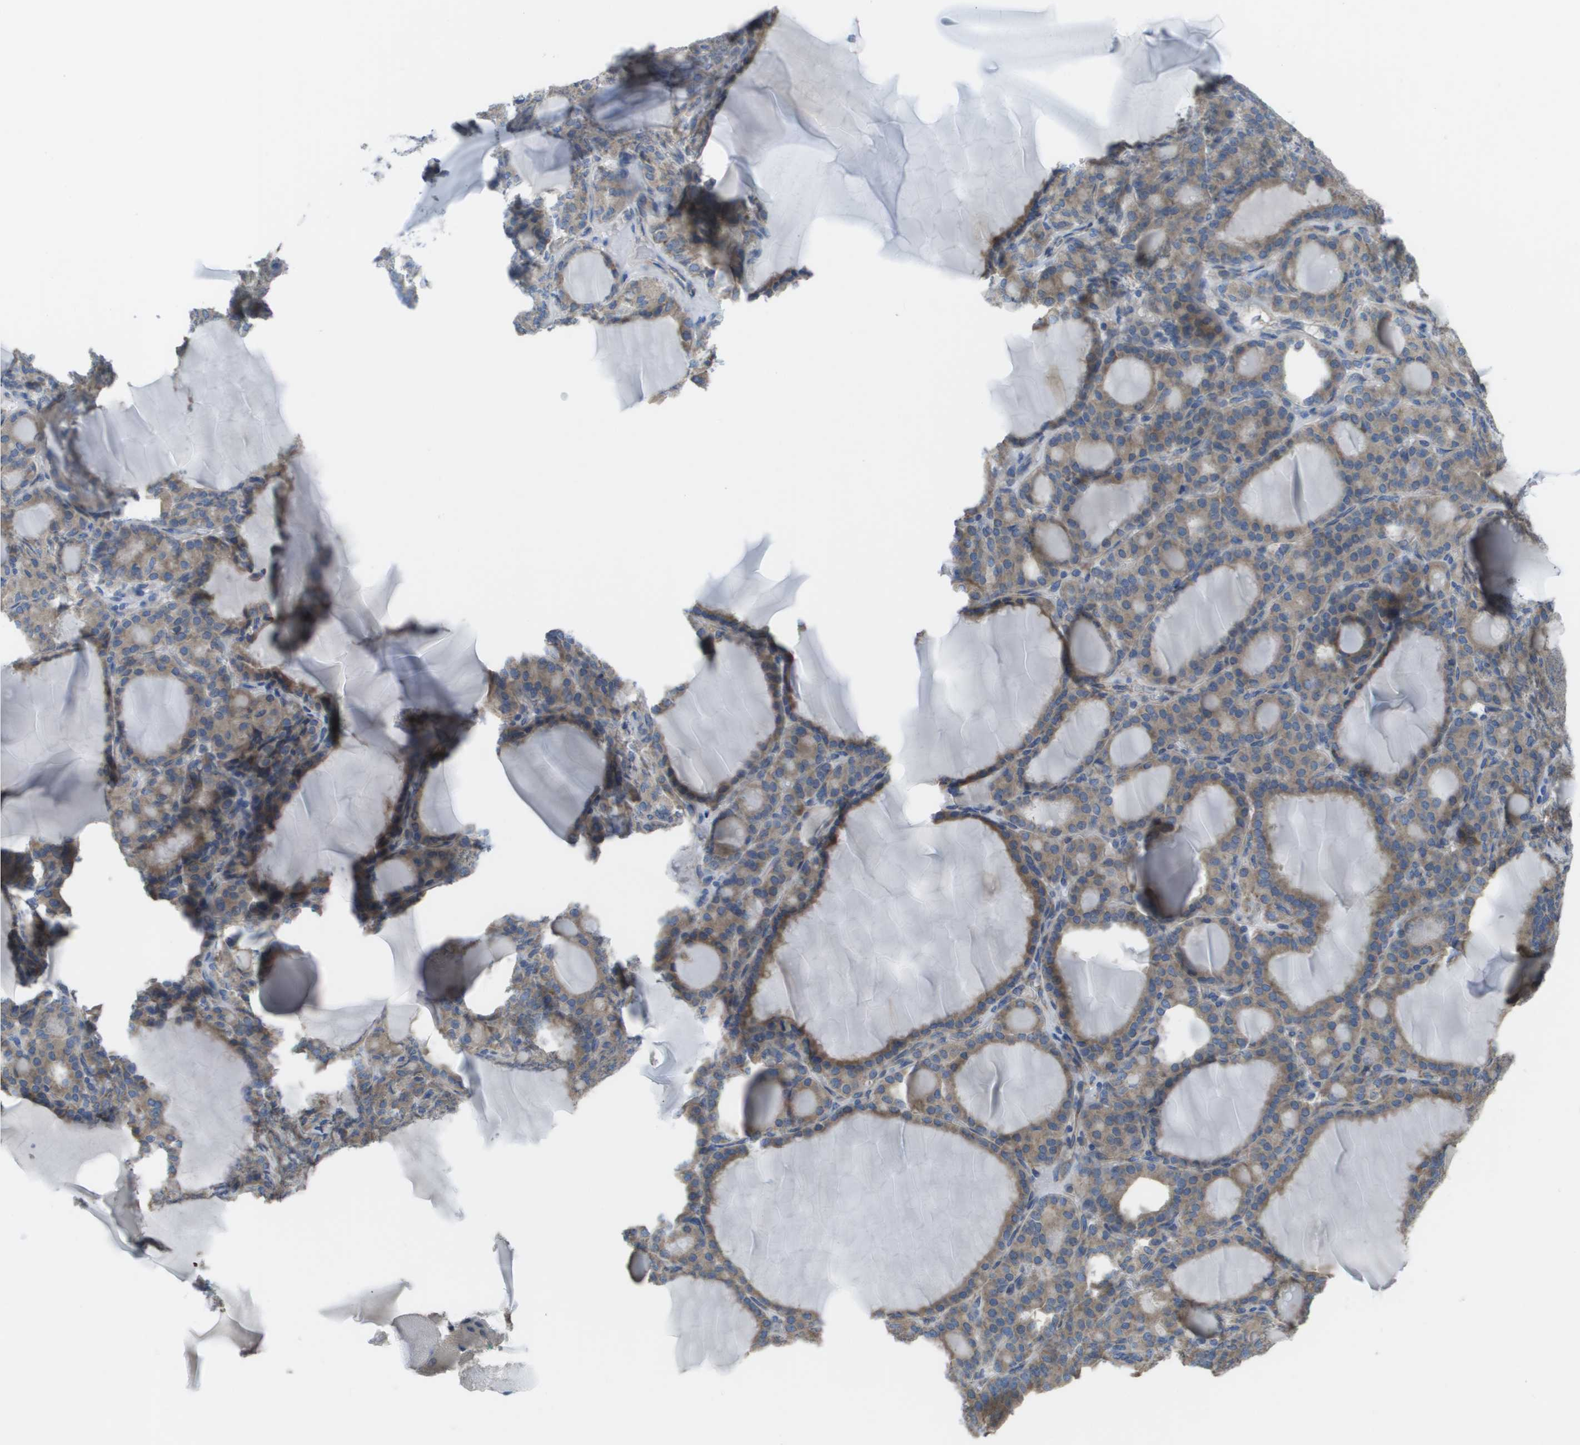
{"staining": {"intensity": "moderate", "quantity": ">75%", "location": "cytoplasmic/membranous"}, "tissue": "thyroid gland", "cell_type": "Glandular cells", "image_type": "normal", "snomed": [{"axis": "morphology", "description": "Normal tissue, NOS"}, {"axis": "topography", "description": "Thyroid gland"}], "caption": "Glandular cells reveal medium levels of moderate cytoplasmic/membranous positivity in approximately >75% of cells in benign thyroid gland. The staining was performed using DAB to visualize the protein expression in brown, while the nuclei were stained in blue with hematoxylin (Magnification: 20x).", "gene": "CLCN2", "patient": {"sex": "female", "age": 28}}